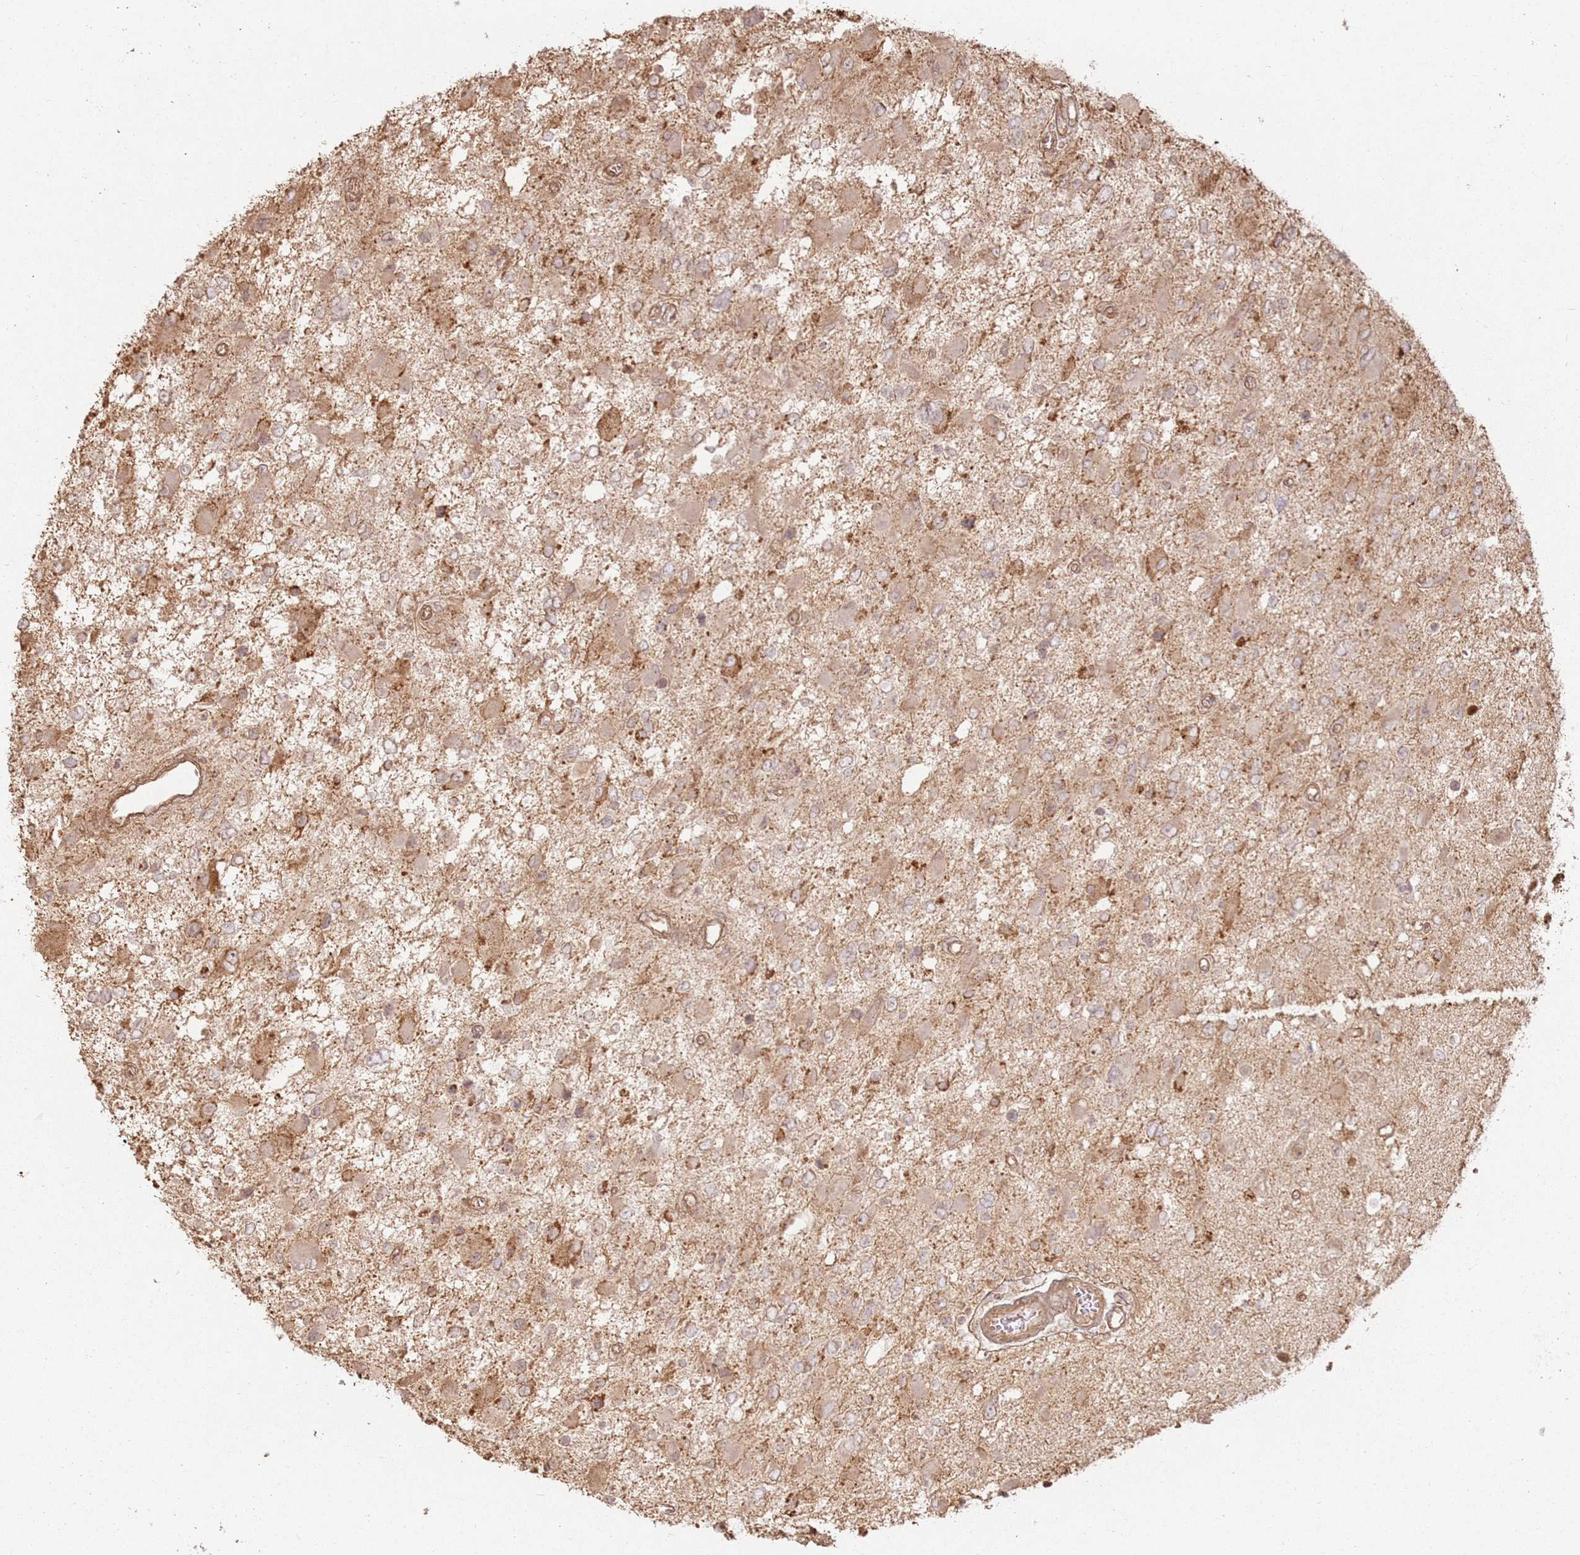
{"staining": {"intensity": "weak", "quantity": ">75%", "location": "cytoplasmic/membranous"}, "tissue": "glioma", "cell_type": "Tumor cells", "image_type": "cancer", "snomed": [{"axis": "morphology", "description": "Glioma, malignant, High grade"}, {"axis": "topography", "description": "Brain"}], "caption": "Brown immunohistochemical staining in glioma demonstrates weak cytoplasmic/membranous positivity in about >75% of tumor cells. Nuclei are stained in blue.", "gene": "ZNF776", "patient": {"sex": "male", "age": 53}}